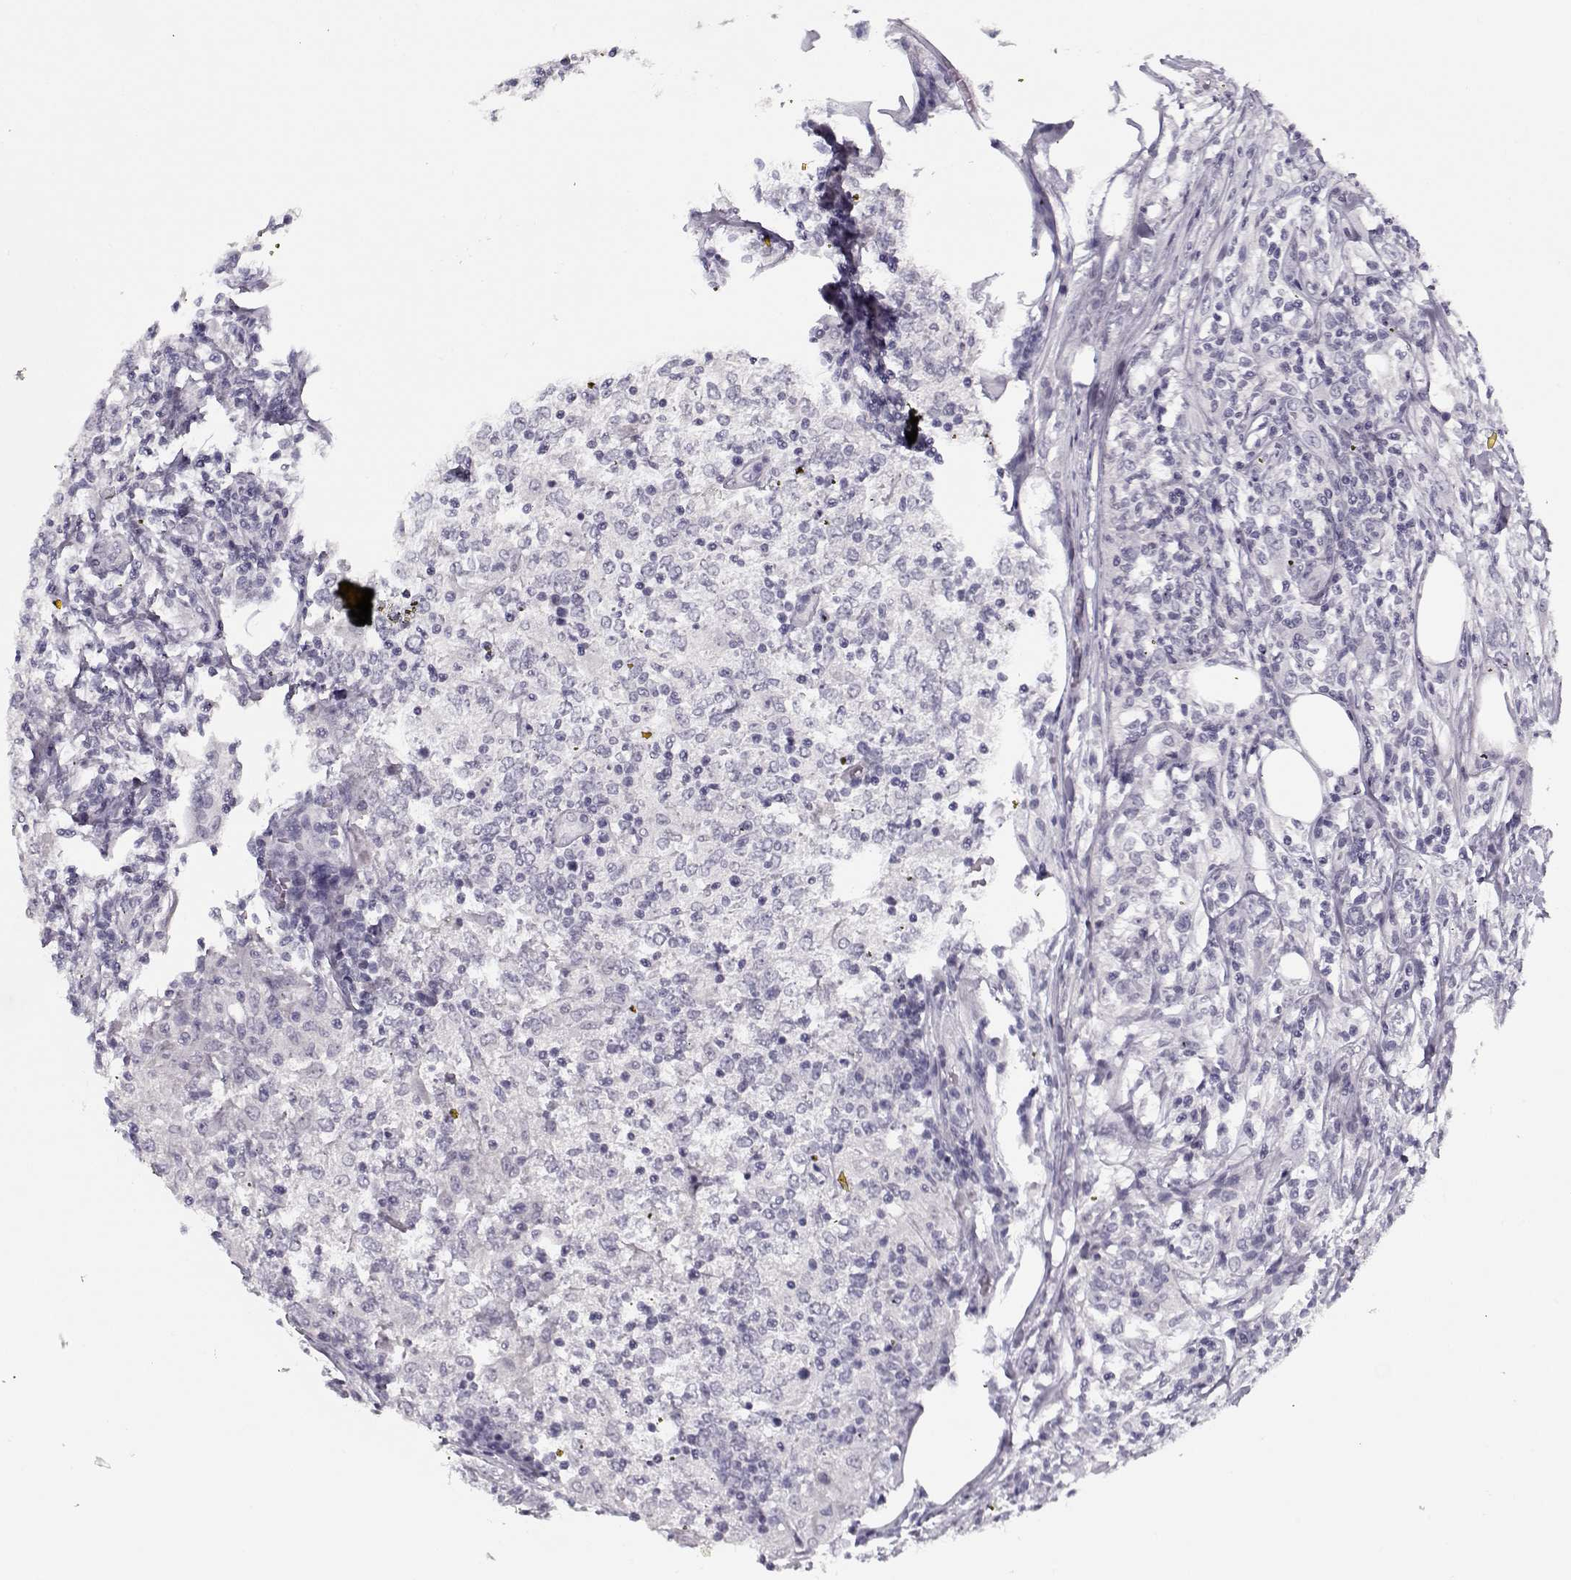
{"staining": {"intensity": "negative", "quantity": "none", "location": "none"}, "tissue": "lymphoma", "cell_type": "Tumor cells", "image_type": "cancer", "snomed": [{"axis": "morphology", "description": "Malignant lymphoma, non-Hodgkin's type, High grade"}, {"axis": "topography", "description": "Lymph node"}], "caption": "Histopathology image shows no significant protein expression in tumor cells of malignant lymphoma, non-Hodgkin's type (high-grade).", "gene": "PNMT", "patient": {"sex": "female", "age": 84}}